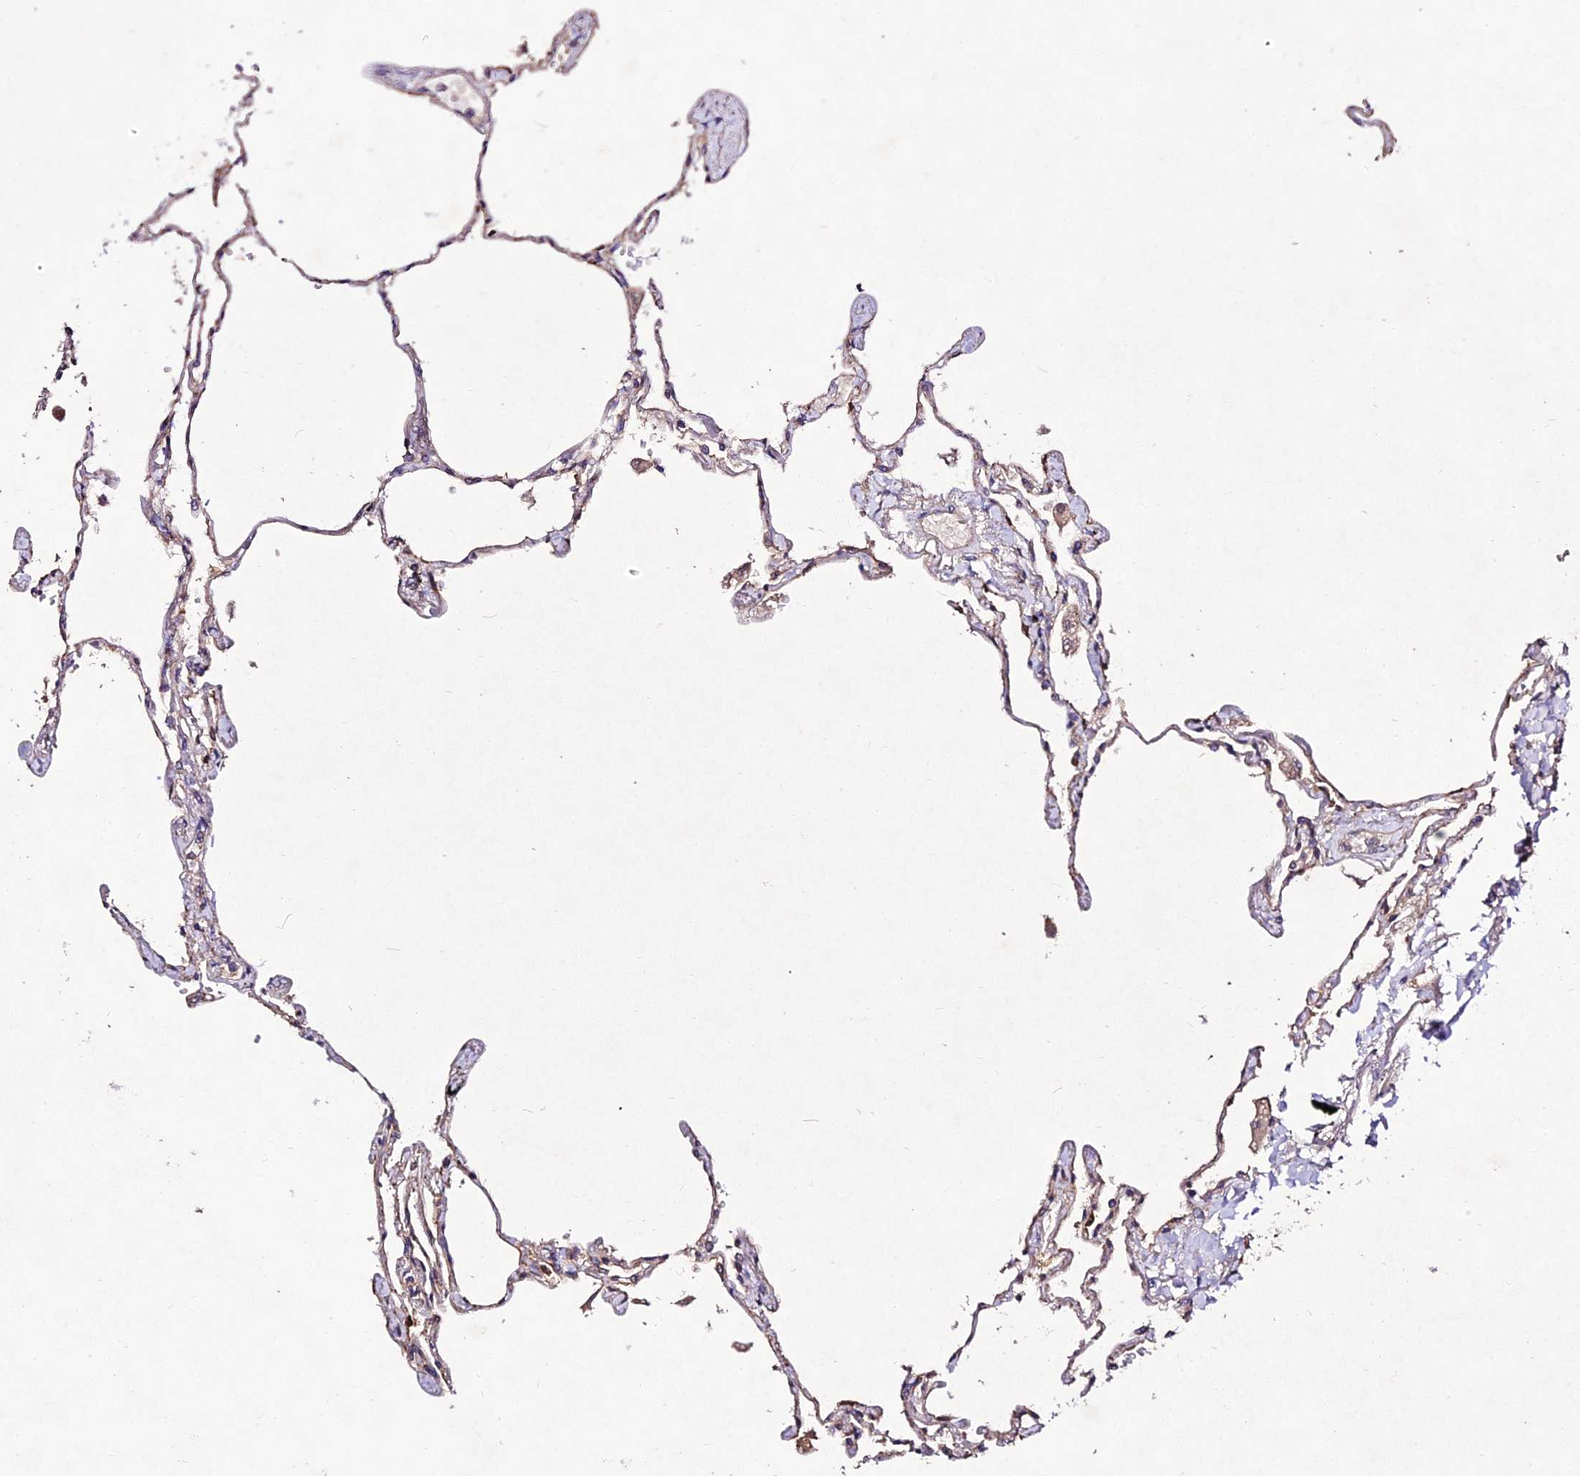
{"staining": {"intensity": "strong", "quantity": "25%-75%", "location": "cytoplasmic/membranous"}, "tissue": "lung", "cell_type": "Alveolar cells", "image_type": "normal", "snomed": [{"axis": "morphology", "description": "Normal tissue, NOS"}, {"axis": "topography", "description": "Lung"}], "caption": "Strong cytoplasmic/membranous expression is present in about 25%-75% of alveolar cells in benign lung. (Stains: DAB (3,3'-diaminobenzidine) in brown, nuclei in blue, Microscopy: brightfield microscopy at high magnification).", "gene": "AP3M1", "patient": {"sex": "female", "age": 67}}